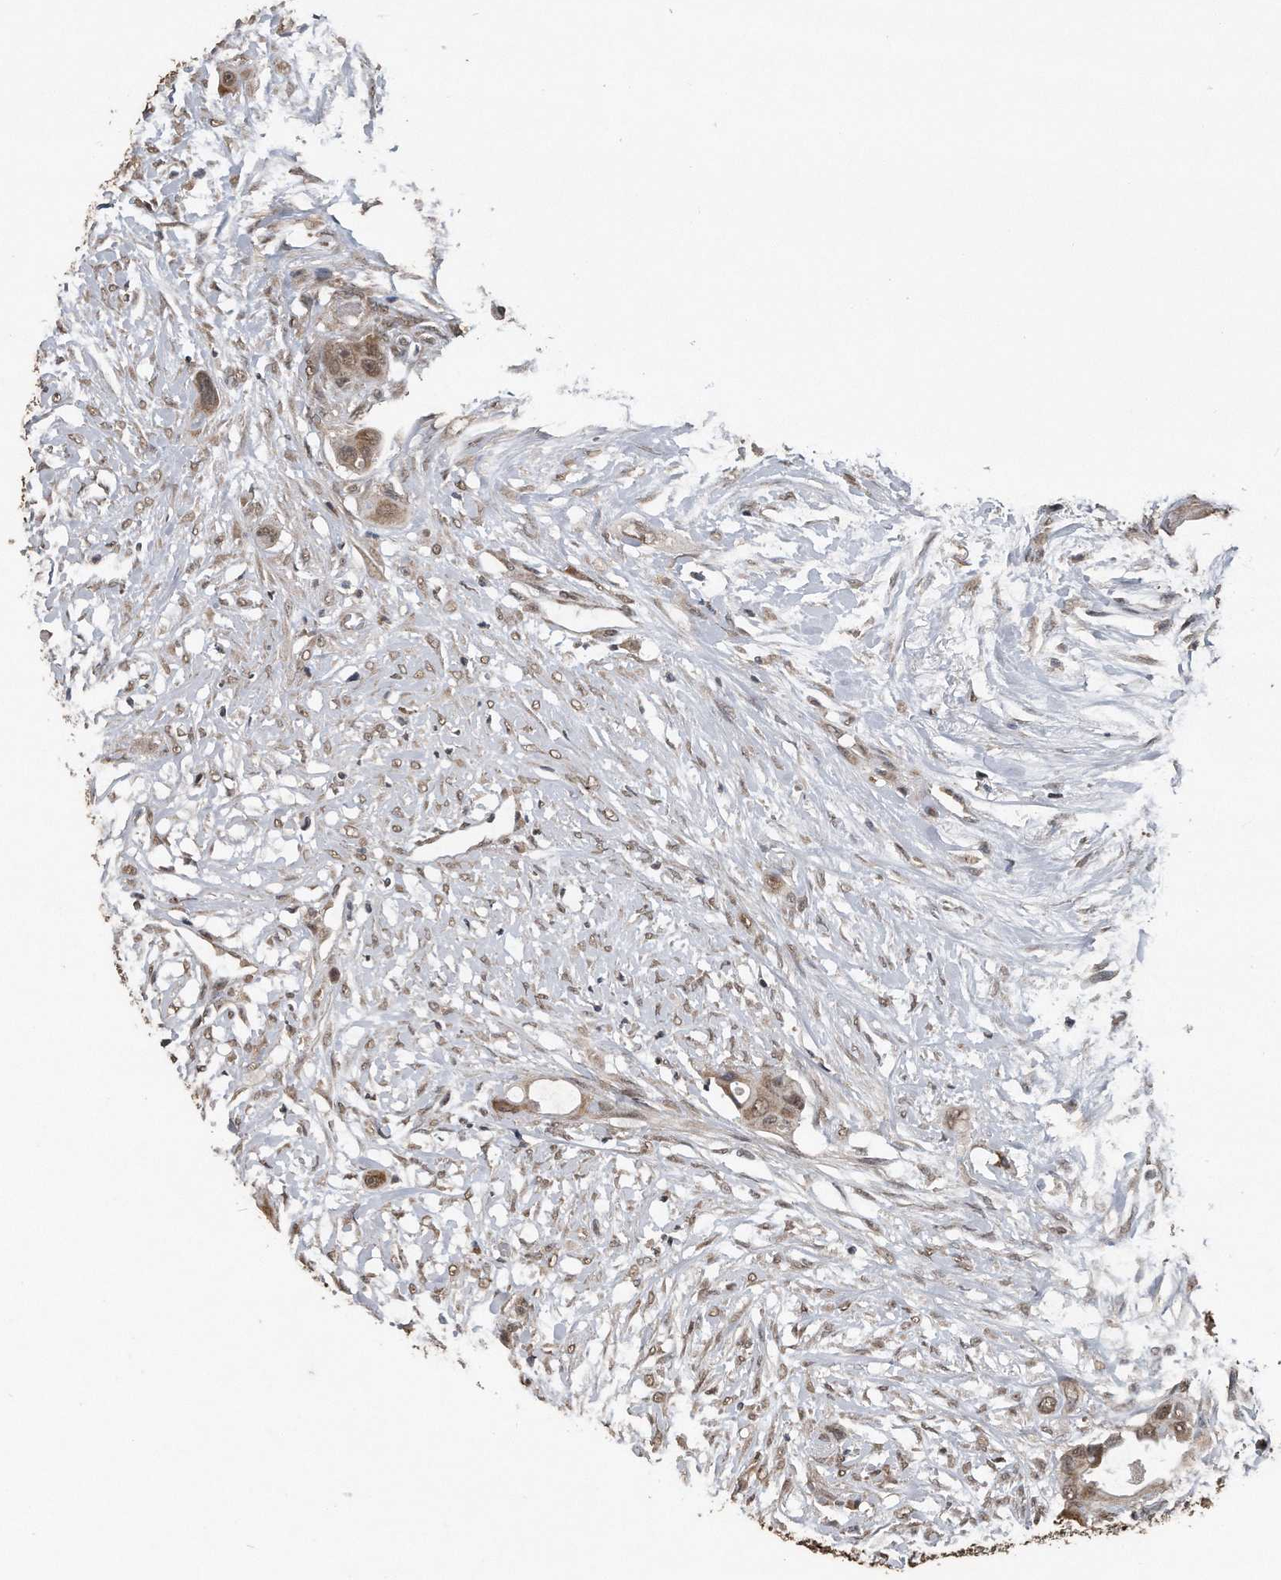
{"staining": {"intensity": "weak", "quantity": ">75%", "location": "cytoplasmic/membranous,nuclear"}, "tissue": "colorectal cancer", "cell_type": "Tumor cells", "image_type": "cancer", "snomed": [{"axis": "morphology", "description": "Adenocarcinoma, NOS"}, {"axis": "topography", "description": "Colon"}], "caption": "Immunohistochemical staining of human colorectal adenocarcinoma displays low levels of weak cytoplasmic/membranous and nuclear protein positivity in approximately >75% of tumor cells.", "gene": "CRYZL1", "patient": {"sex": "female", "age": 57}}